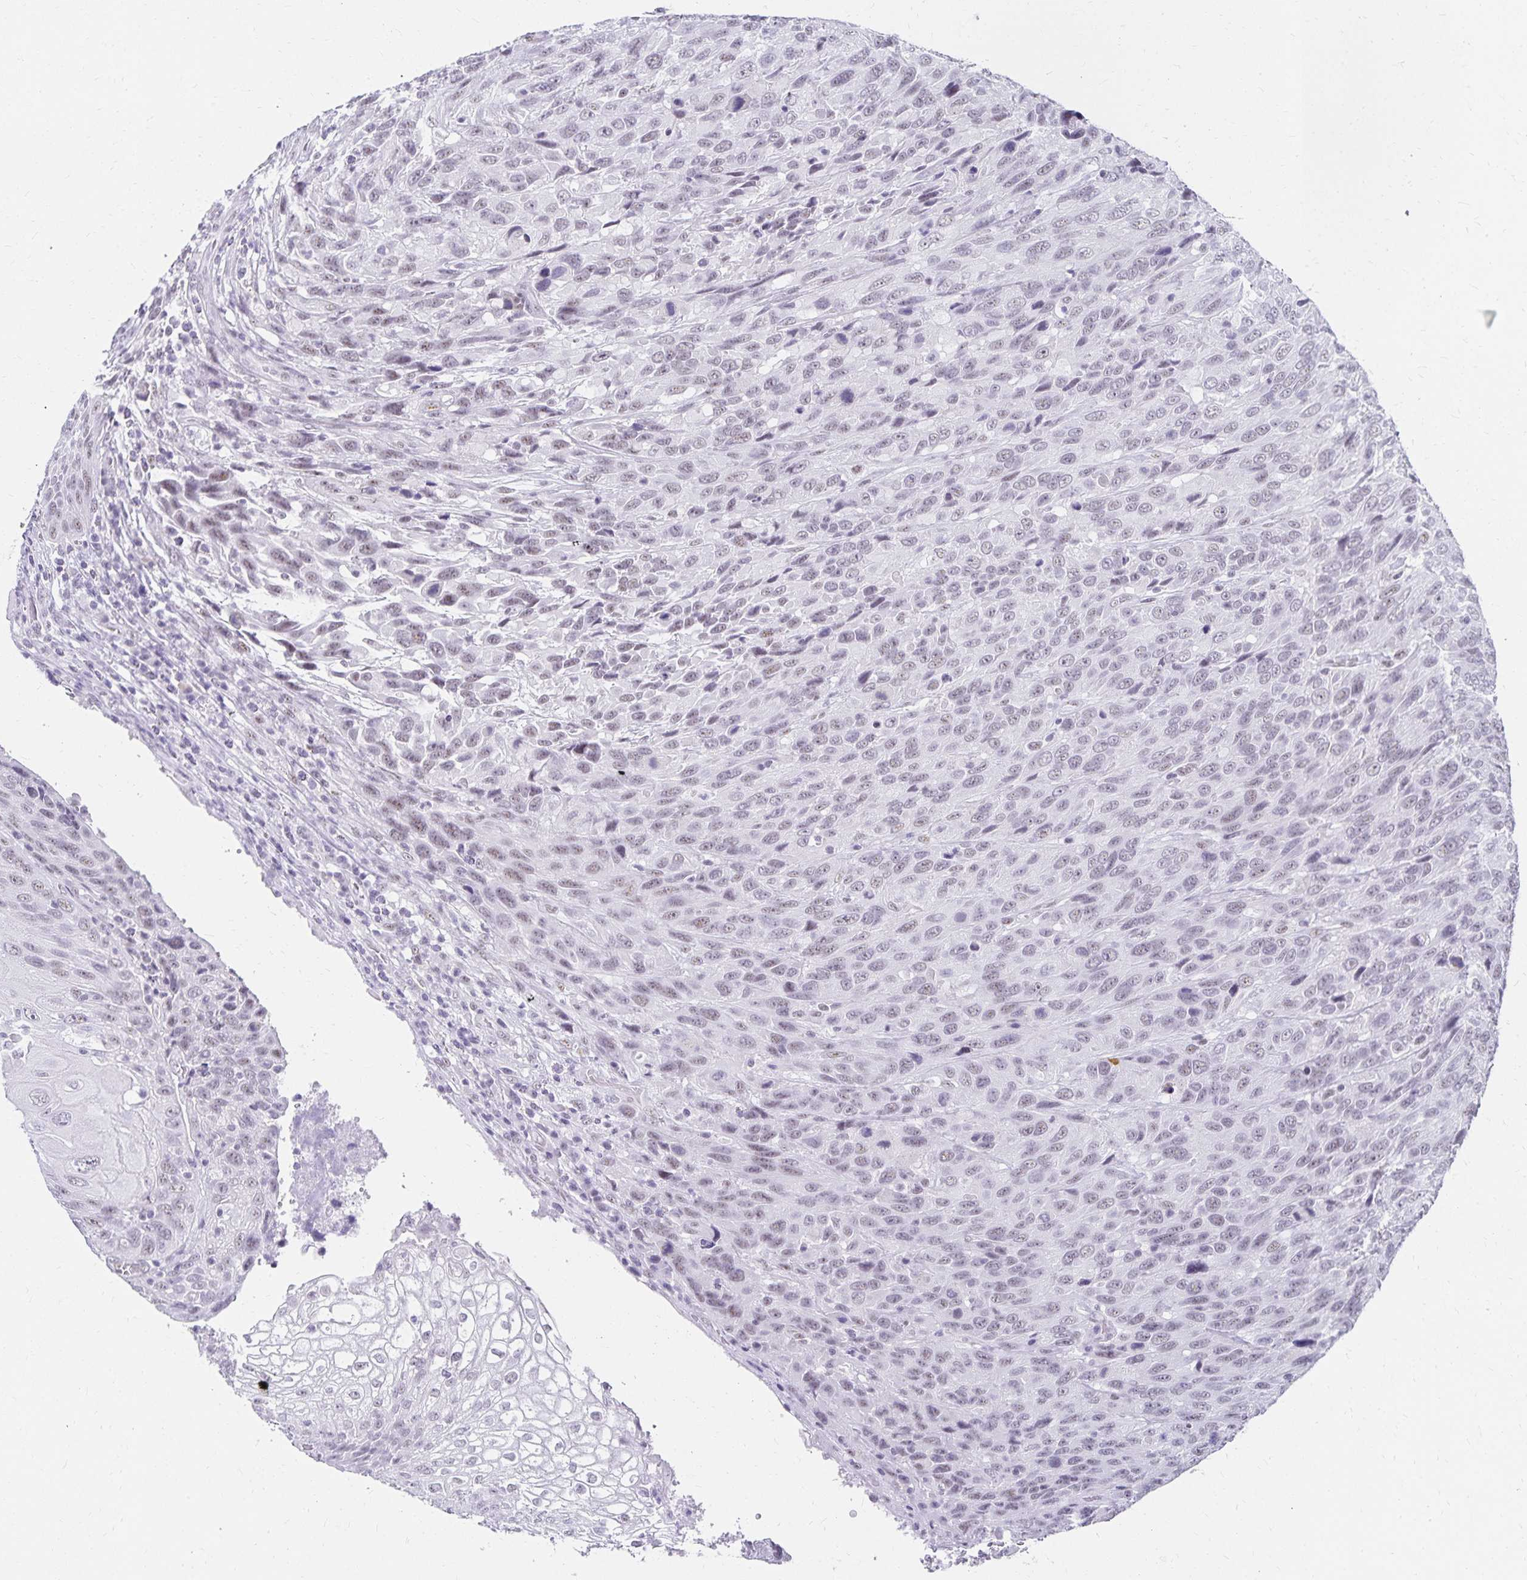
{"staining": {"intensity": "weak", "quantity": "<25%", "location": "nuclear"}, "tissue": "urothelial cancer", "cell_type": "Tumor cells", "image_type": "cancer", "snomed": [{"axis": "morphology", "description": "Urothelial carcinoma, High grade"}, {"axis": "topography", "description": "Urinary bladder"}], "caption": "An immunohistochemistry (IHC) image of urothelial cancer is shown. There is no staining in tumor cells of urothelial cancer. (DAB immunohistochemistry with hematoxylin counter stain).", "gene": "C20orf85", "patient": {"sex": "female", "age": 70}}